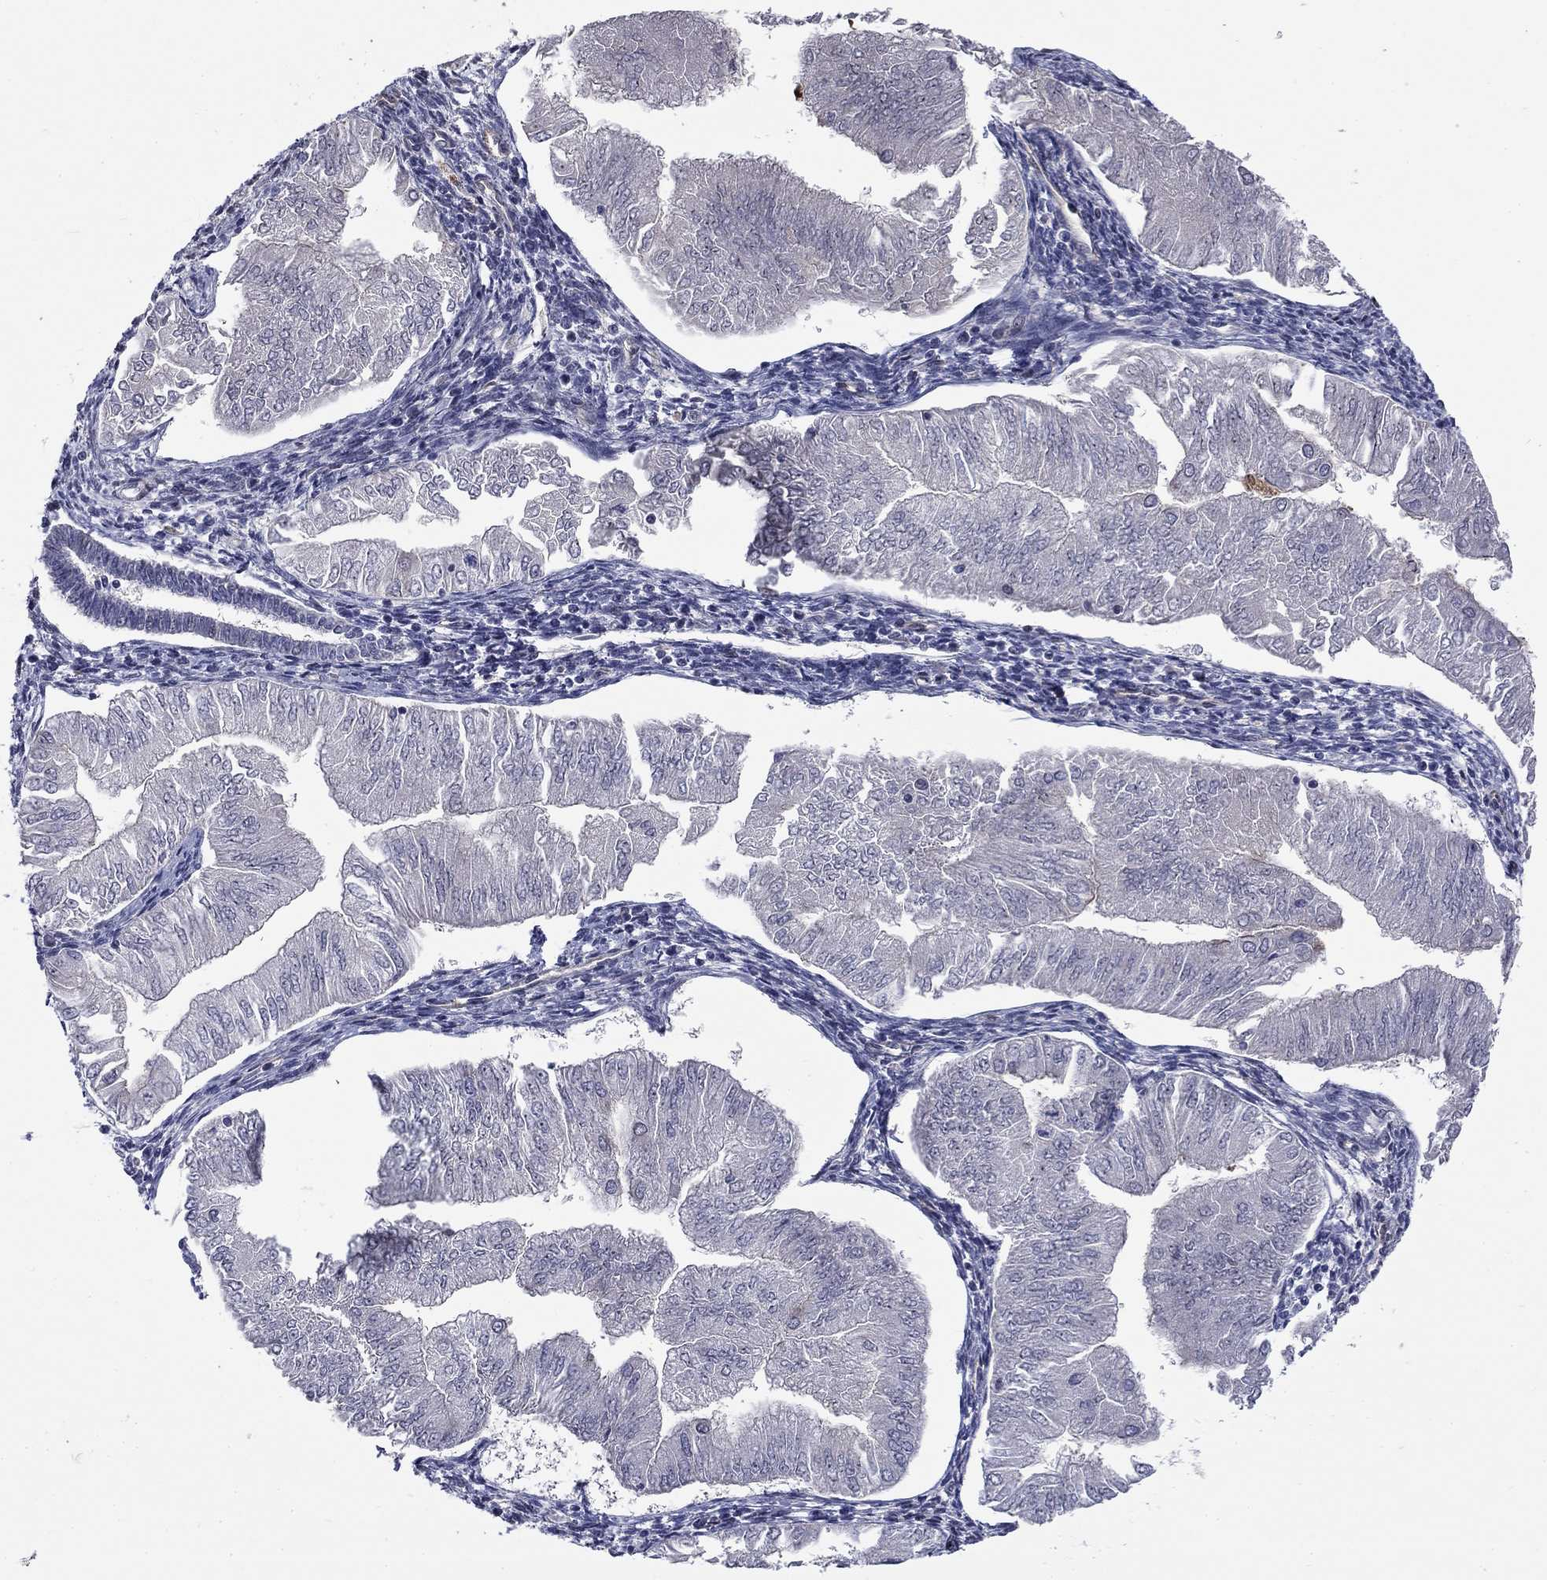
{"staining": {"intensity": "negative", "quantity": "none", "location": "none"}, "tissue": "endometrial cancer", "cell_type": "Tumor cells", "image_type": "cancer", "snomed": [{"axis": "morphology", "description": "Adenocarcinoma, NOS"}, {"axis": "topography", "description": "Endometrium"}], "caption": "This is an immunohistochemistry photomicrograph of human adenocarcinoma (endometrial). There is no positivity in tumor cells.", "gene": "SLC1A1", "patient": {"sex": "female", "age": 53}}